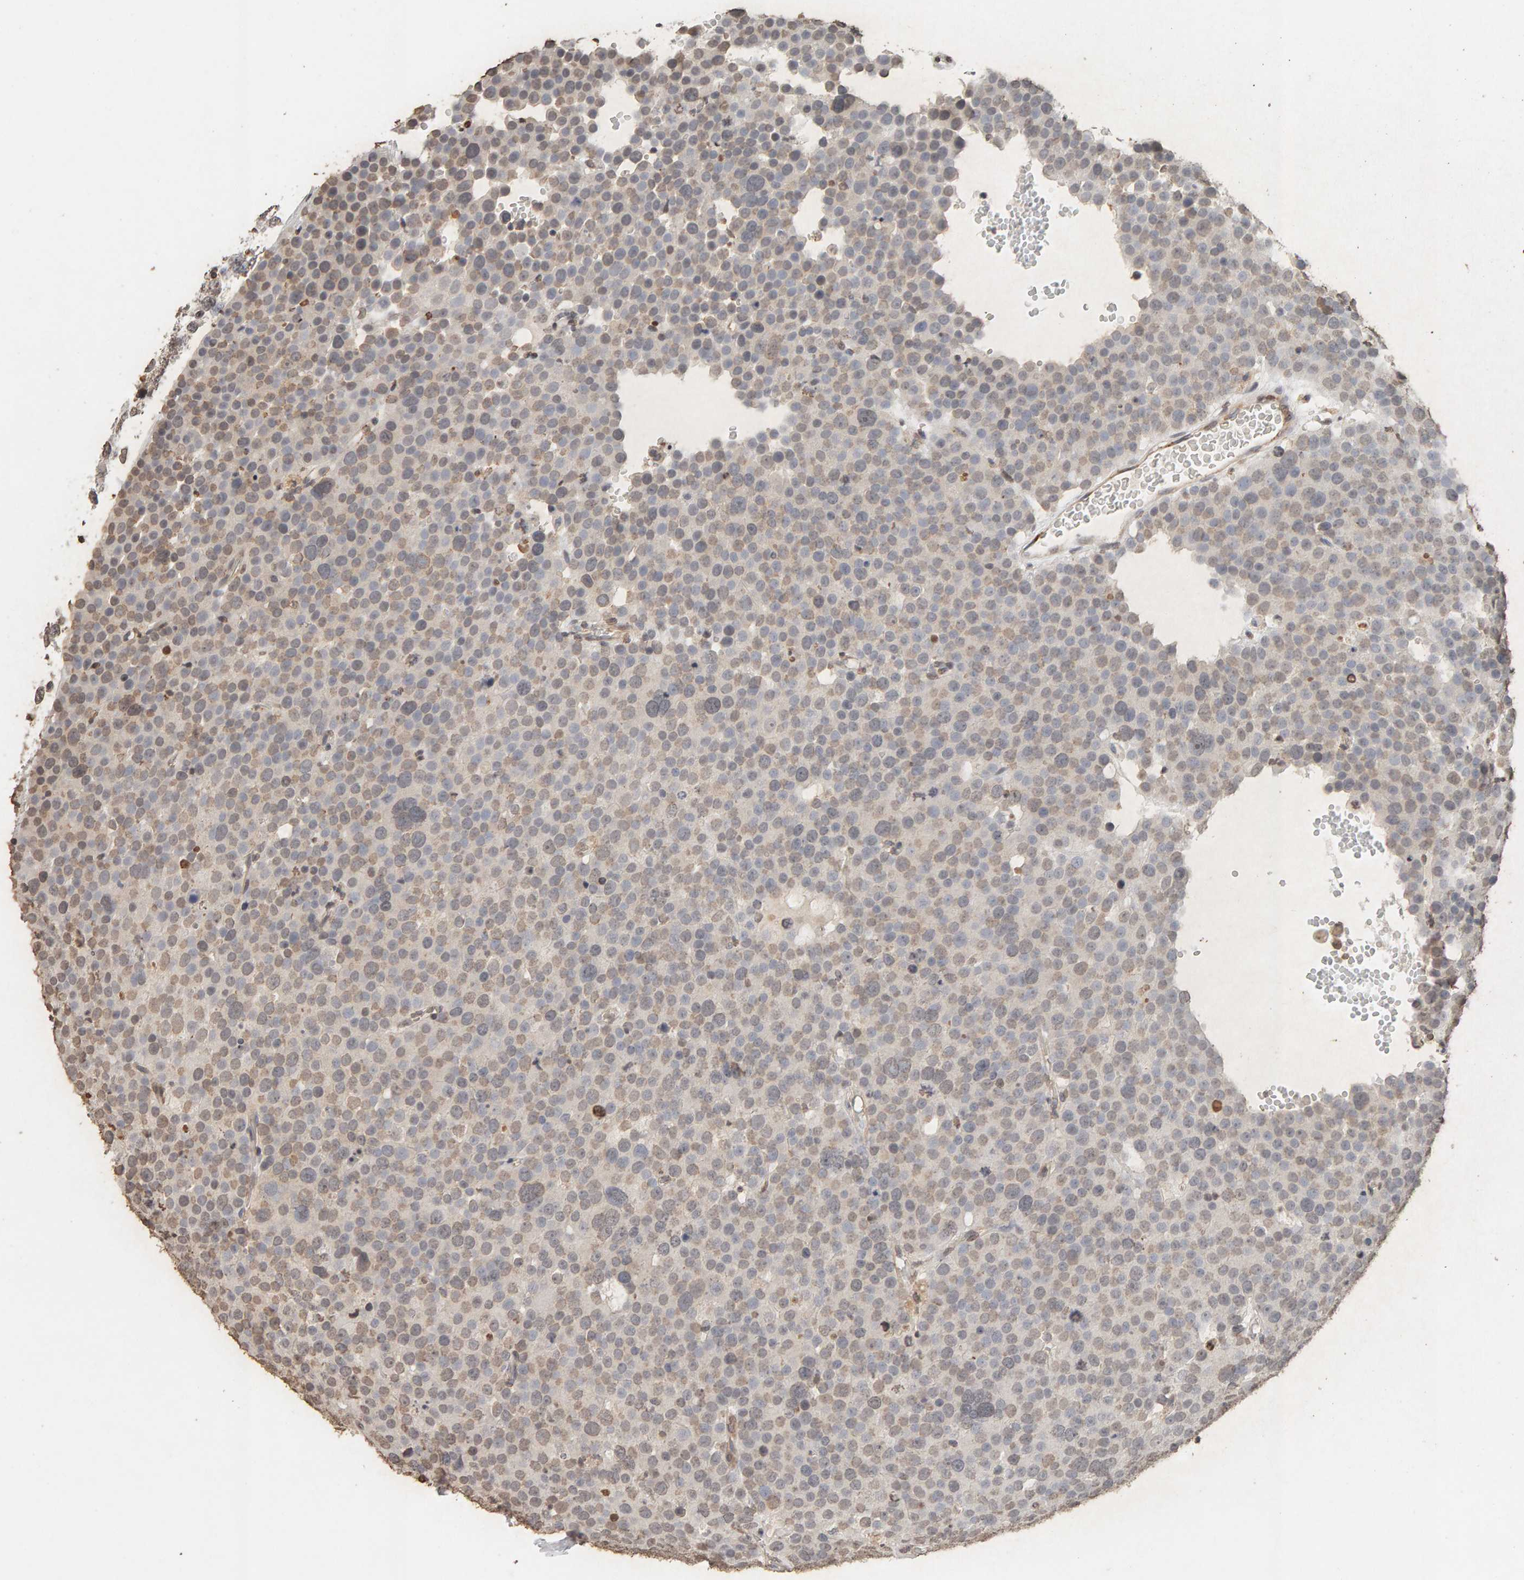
{"staining": {"intensity": "weak", "quantity": "25%-75%", "location": "nuclear"}, "tissue": "testis cancer", "cell_type": "Tumor cells", "image_type": "cancer", "snomed": [{"axis": "morphology", "description": "Seminoma, NOS"}, {"axis": "topography", "description": "Testis"}], "caption": "Immunohistochemical staining of seminoma (testis) displays low levels of weak nuclear expression in about 25%-75% of tumor cells.", "gene": "DNAJB5", "patient": {"sex": "male", "age": 71}}